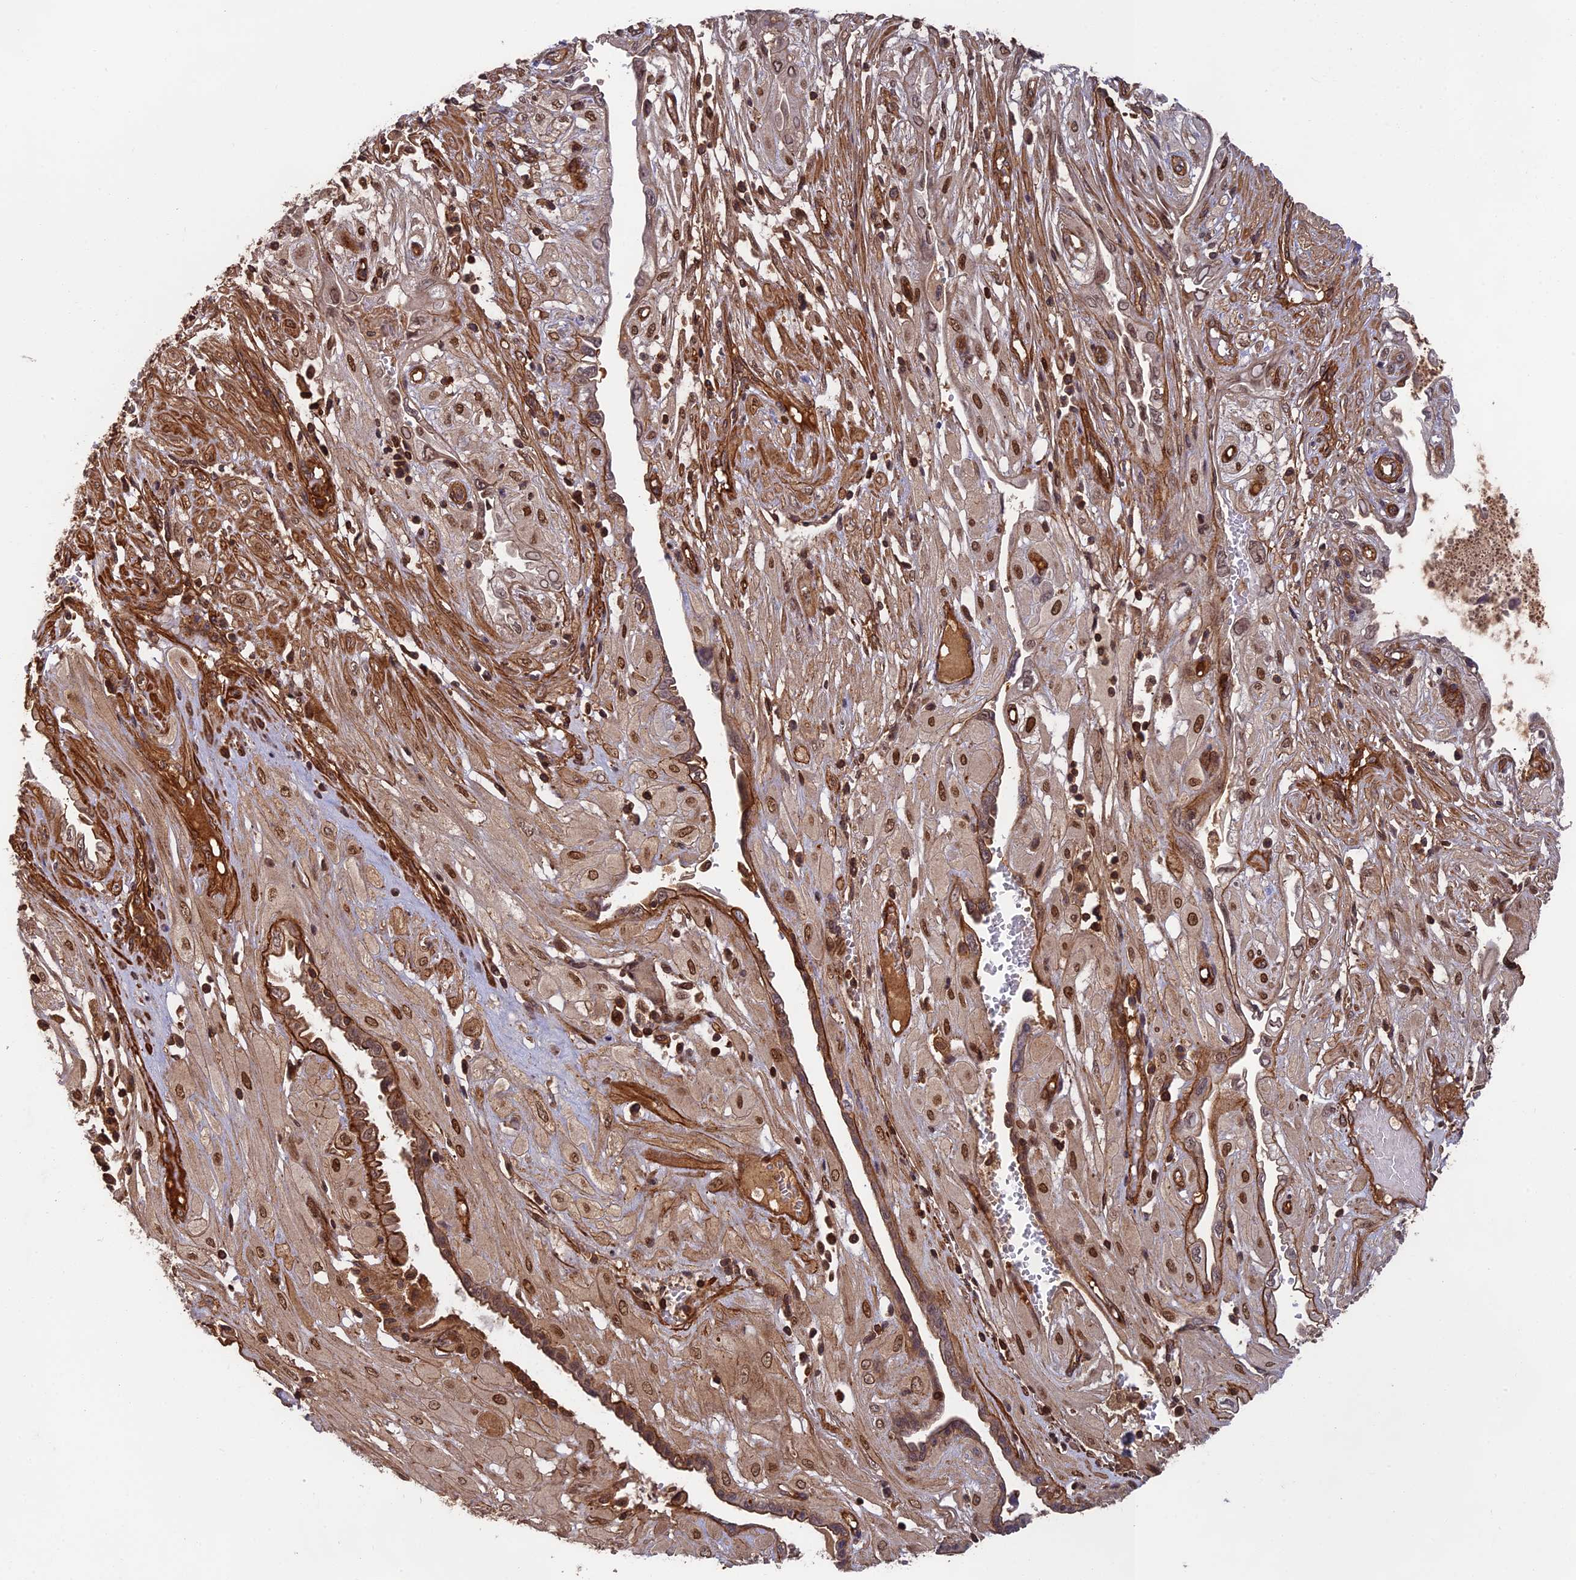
{"staining": {"intensity": "moderate", "quantity": ">75%", "location": "cytoplasmic/membranous,nuclear"}, "tissue": "cervical cancer", "cell_type": "Tumor cells", "image_type": "cancer", "snomed": [{"axis": "morphology", "description": "Squamous cell carcinoma, NOS"}, {"axis": "topography", "description": "Cervix"}], "caption": "Immunohistochemical staining of cervical cancer reveals medium levels of moderate cytoplasmic/membranous and nuclear protein expression in about >75% of tumor cells.", "gene": "OSBPL1A", "patient": {"sex": "female", "age": 36}}